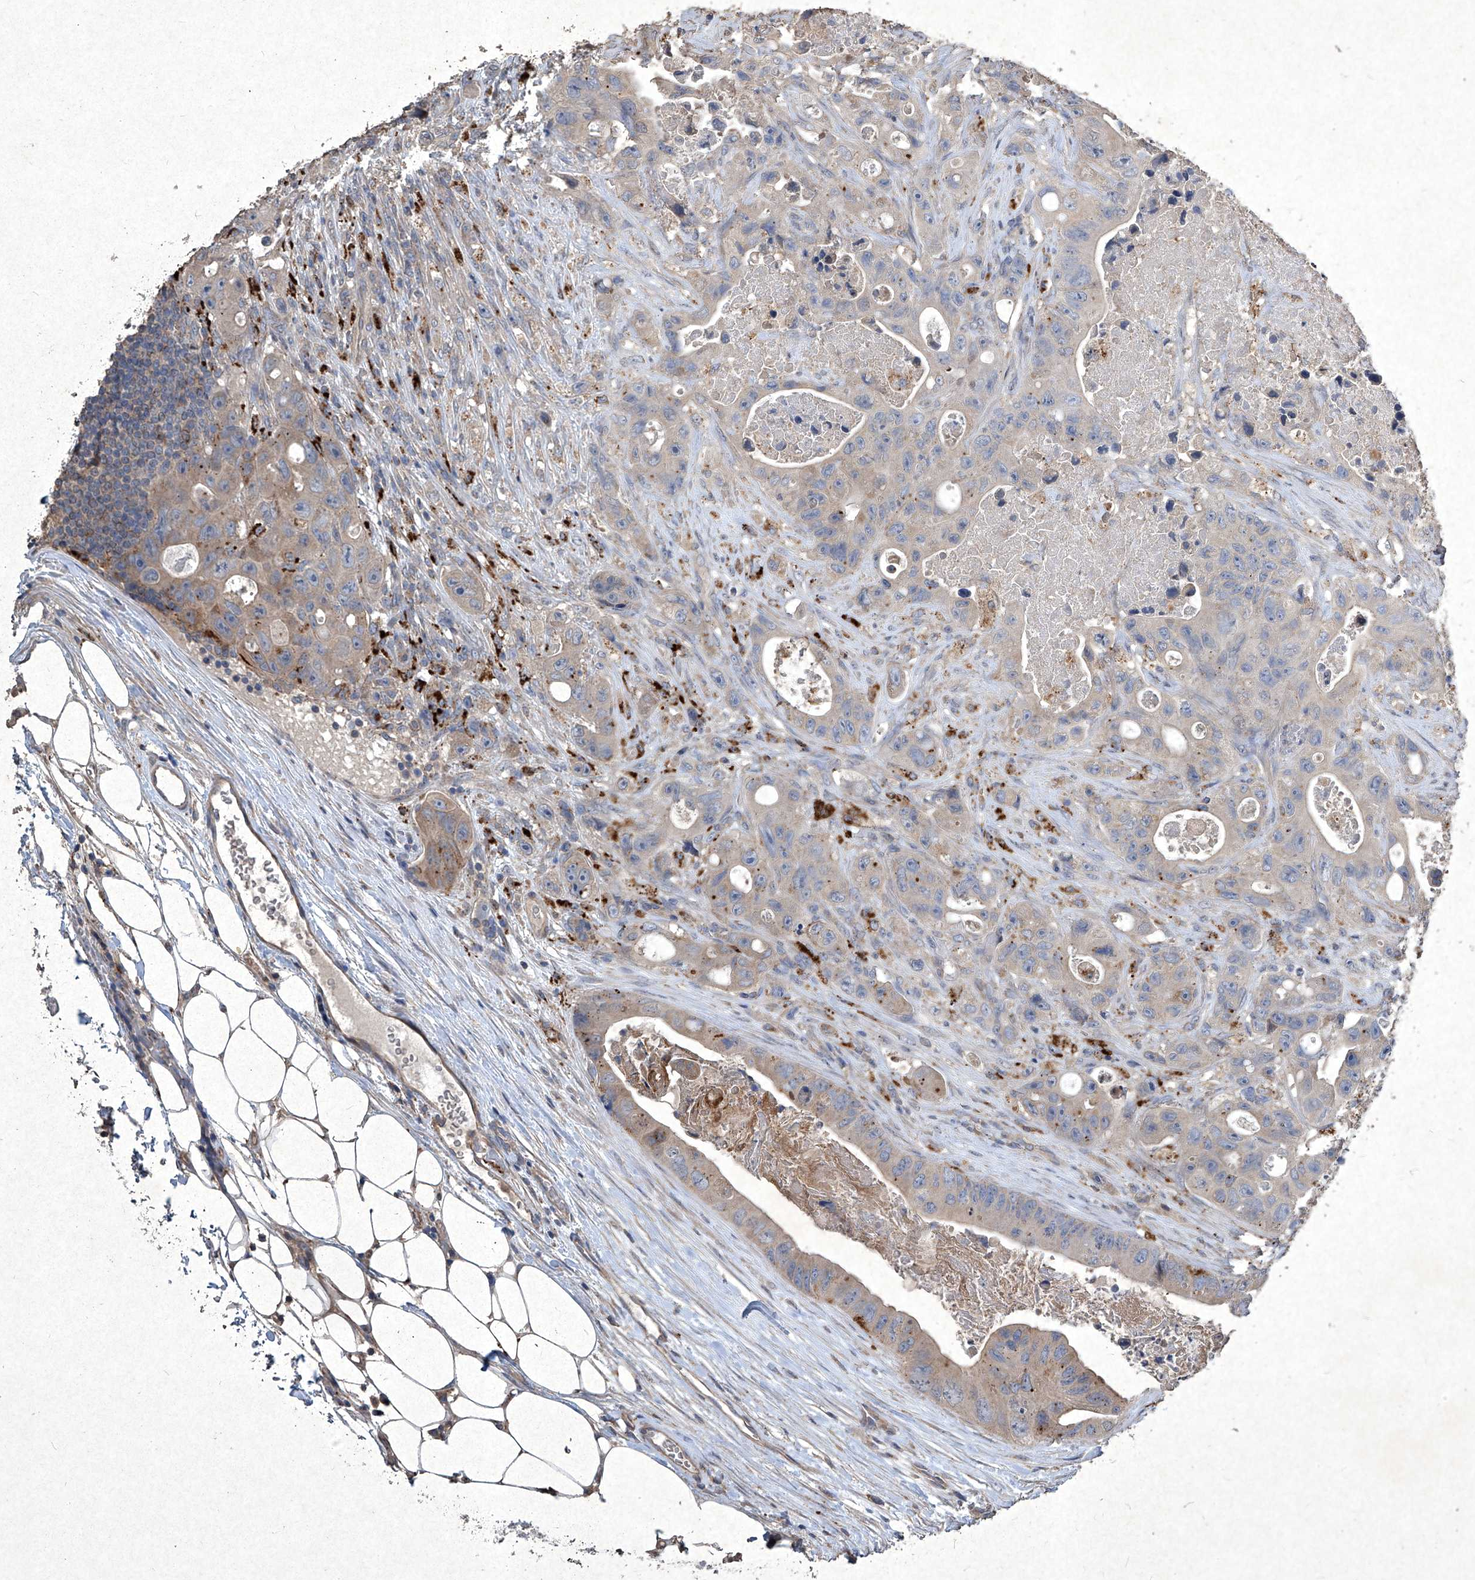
{"staining": {"intensity": "moderate", "quantity": "<25%", "location": "cytoplasmic/membranous"}, "tissue": "colorectal cancer", "cell_type": "Tumor cells", "image_type": "cancer", "snomed": [{"axis": "morphology", "description": "Adenocarcinoma, NOS"}, {"axis": "topography", "description": "Colon"}], "caption": "Colorectal adenocarcinoma stained for a protein reveals moderate cytoplasmic/membranous positivity in tumor cells. (Brightfield microscopy of DAB IHC at high magnification).", "gene": "MED16", "patient": {"sex": "female", "age": 46}}